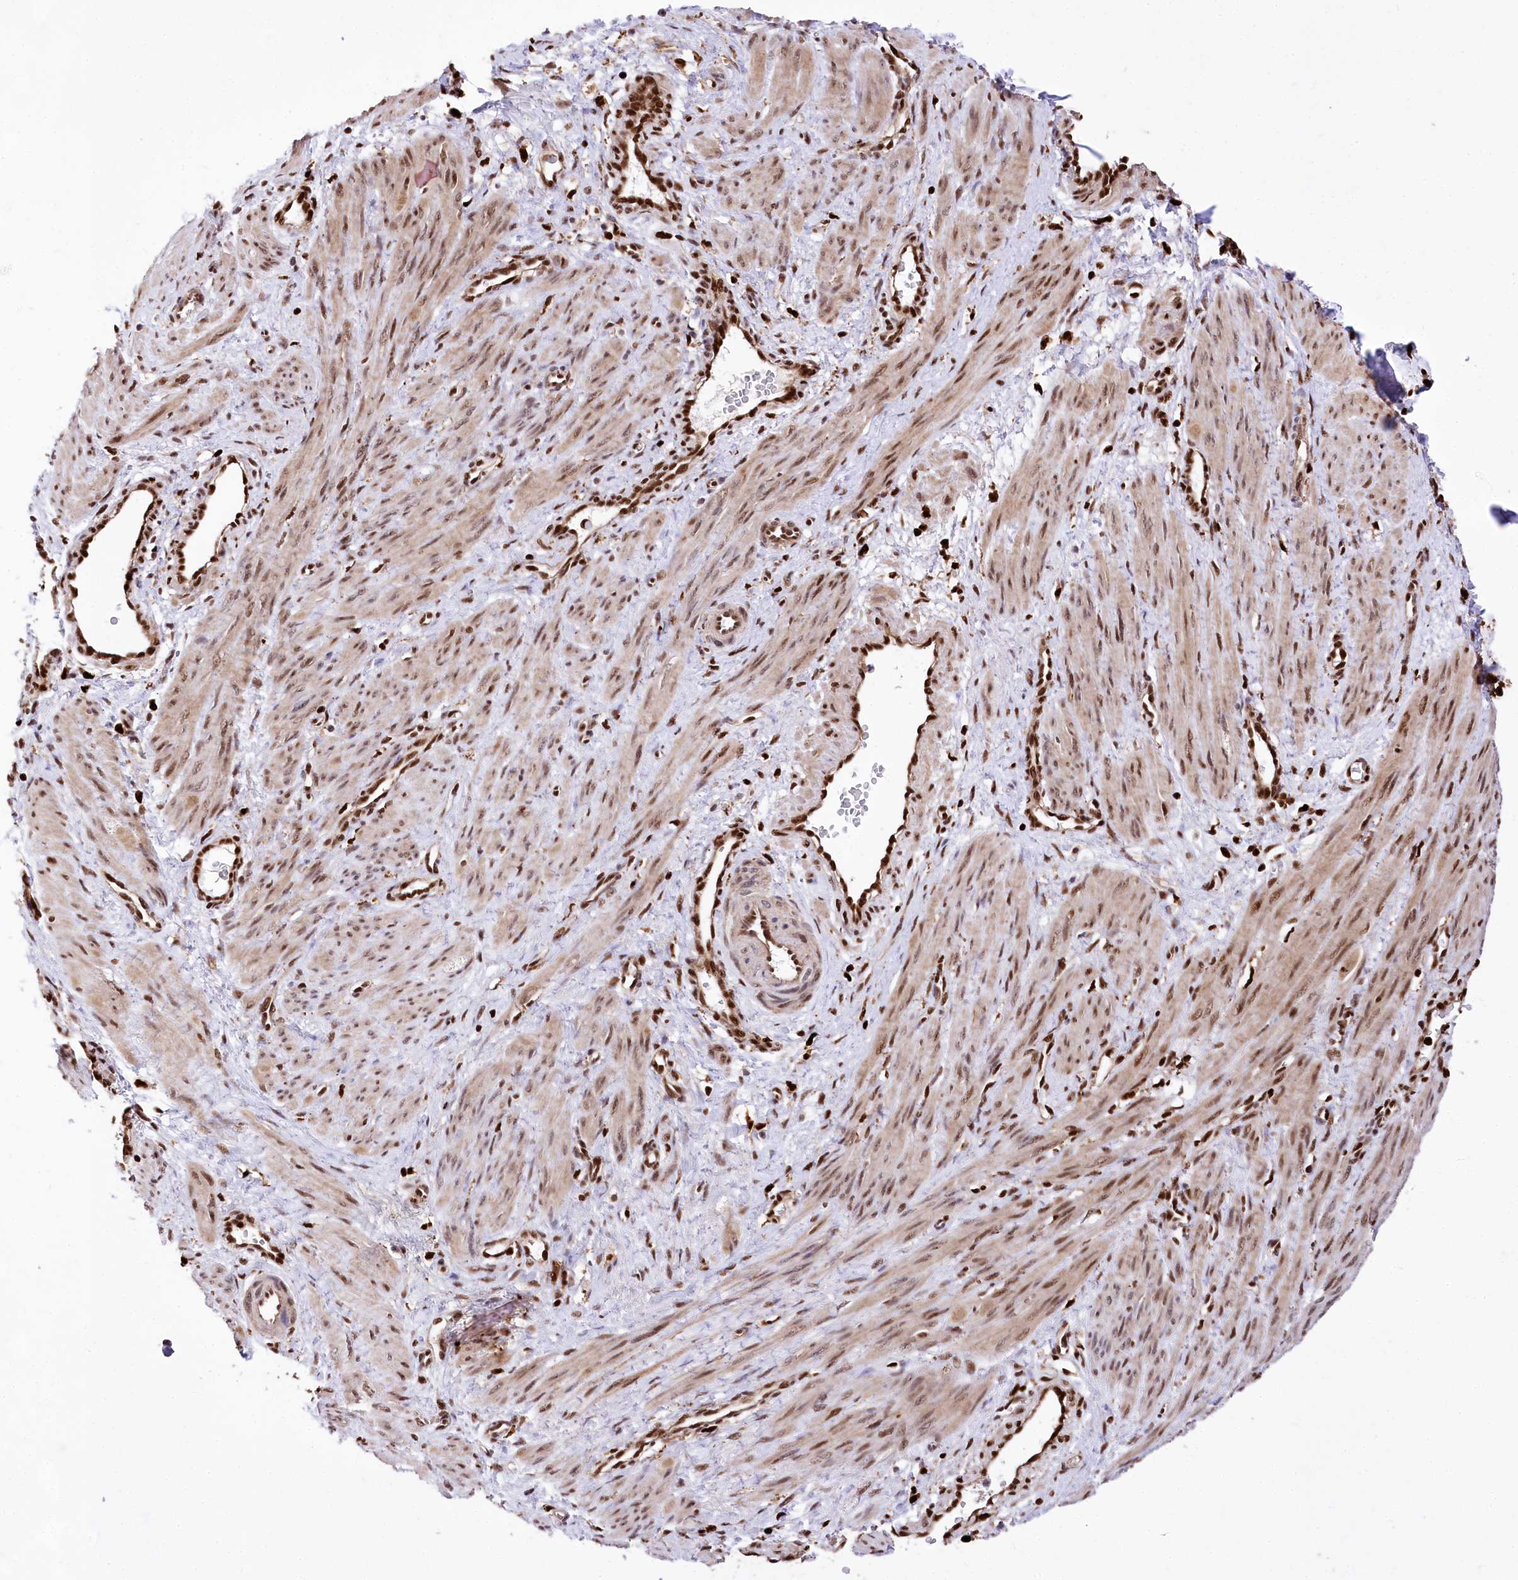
{"staining": {"intensity": "moderate", "quantity": ">75%", "location": "cytoplasmic/membranous,nuclear"}, "tissue": "smooth muscle", "cell_type": "Smooth muscle cells", "image_type": "normal", "snomed": [{"axis": "morphology", "description": "Normal tissue, NOS"}, {"axis": "topography", "description": "Endometrium"}], "caption": "Brown immunohistochemical staining in unremarkable human smooth muscle exhibits moderate cytoplasmic/membranous,nuclear positivity in approximately >75% of smooth muscle cells. (IHC, brightfield microscopy, high magnification).", "gene": "FIGN", "patient": {"sex": "female", "age": 33}}